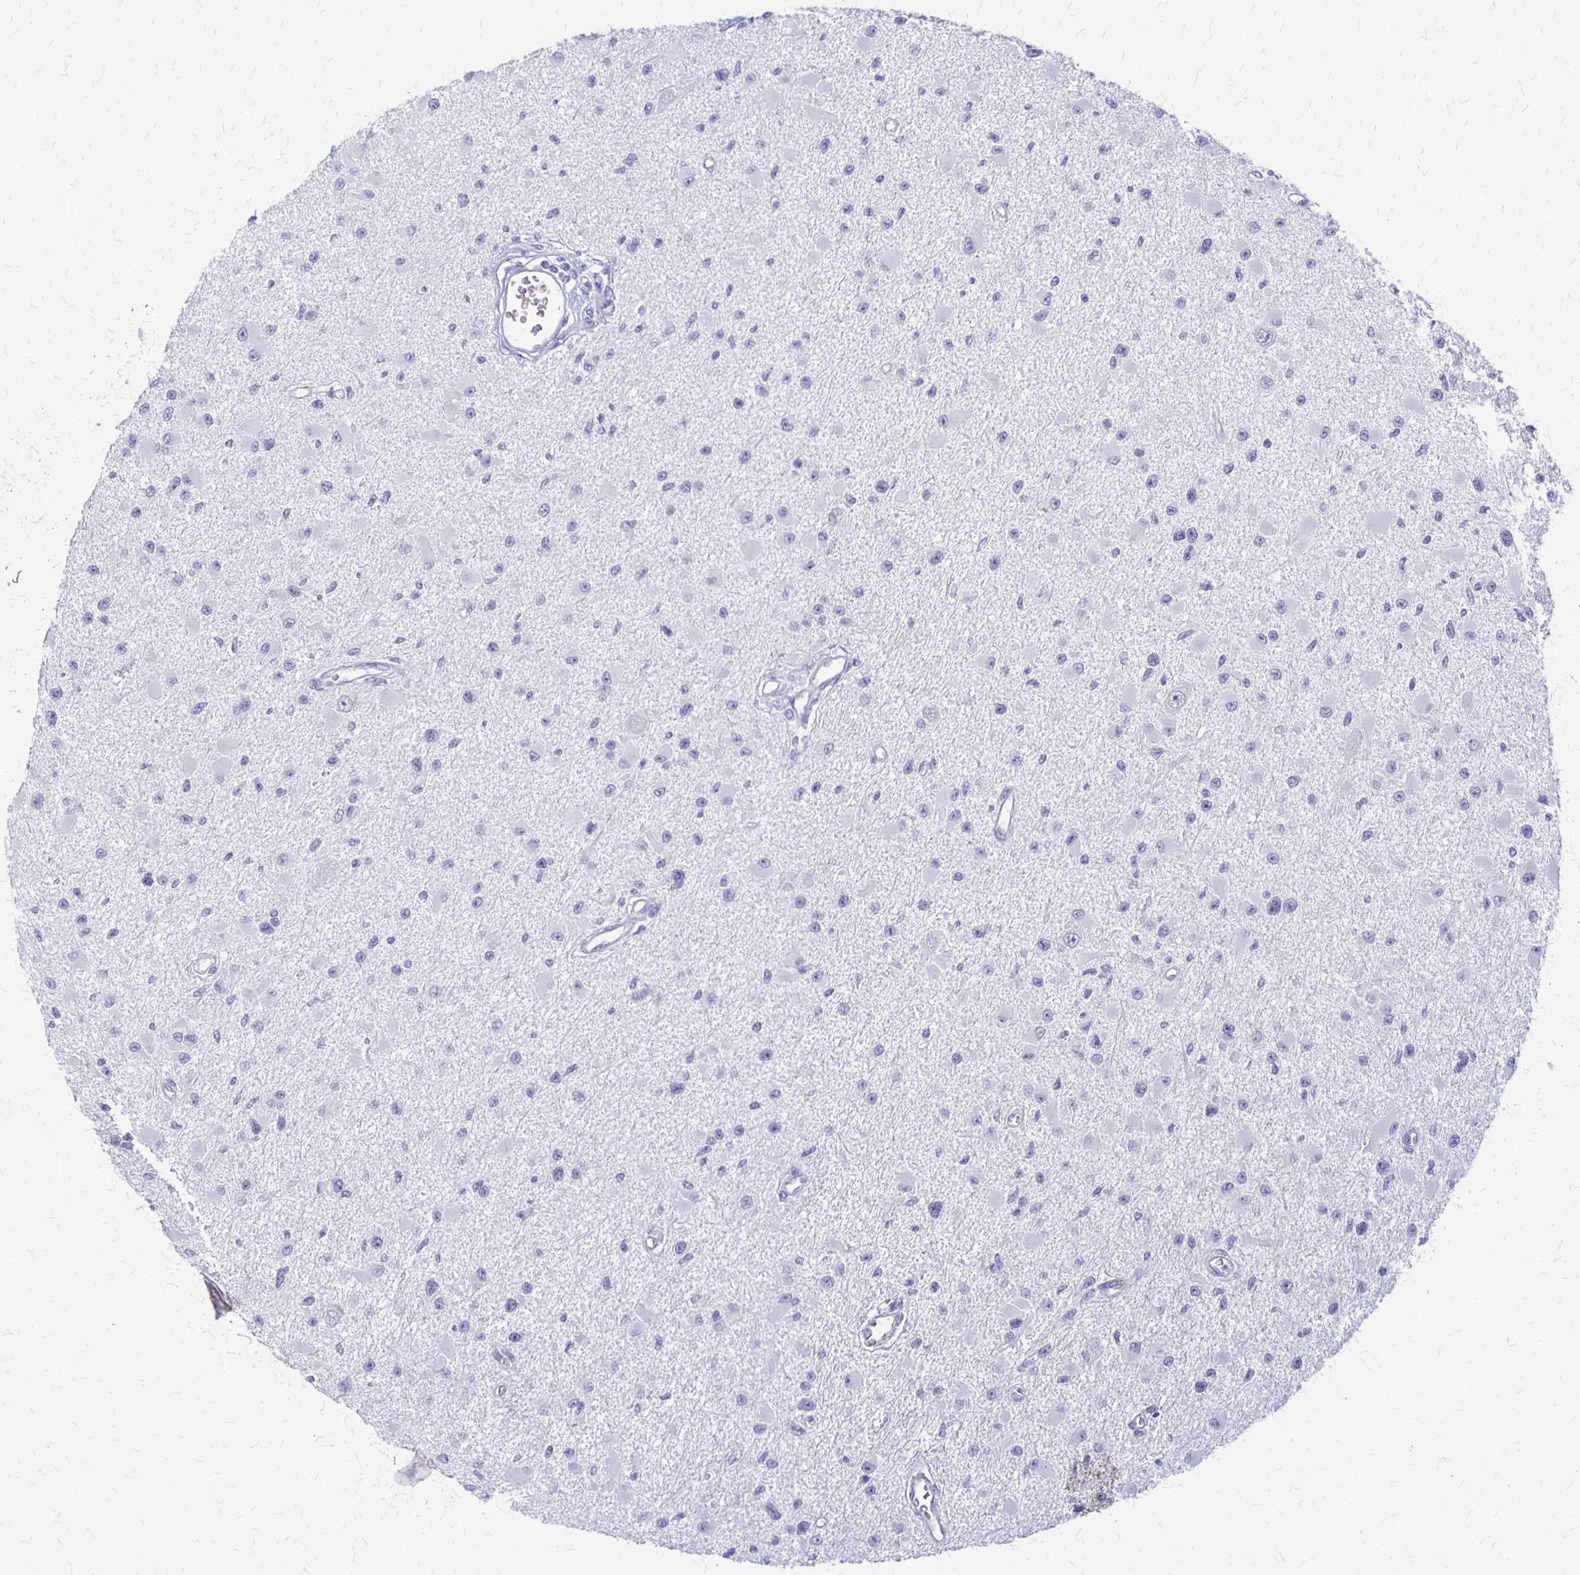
{"staining": {"intensity": "negative", "quantity": "none", "location": "none"}, "tissue": "glioma", "cell_type": "Tumor cells", "image_type": "cancer", "snomed": [{"axis": "morphology", "description": "Glioma, malignant, High grade"}, {"axis": "topography", "description": "Brain"}], "caption": "High magnification brightfield microscopy of glioma stained with DAB (3,3'-diaminobenzidine) (brown) and counterstained with hematoxylin (blue): tumor cells show no significant positivity. Nuclei are stained in blue.", "gene": "RHOC", "patient": {"sex": "male", "age": 54}}